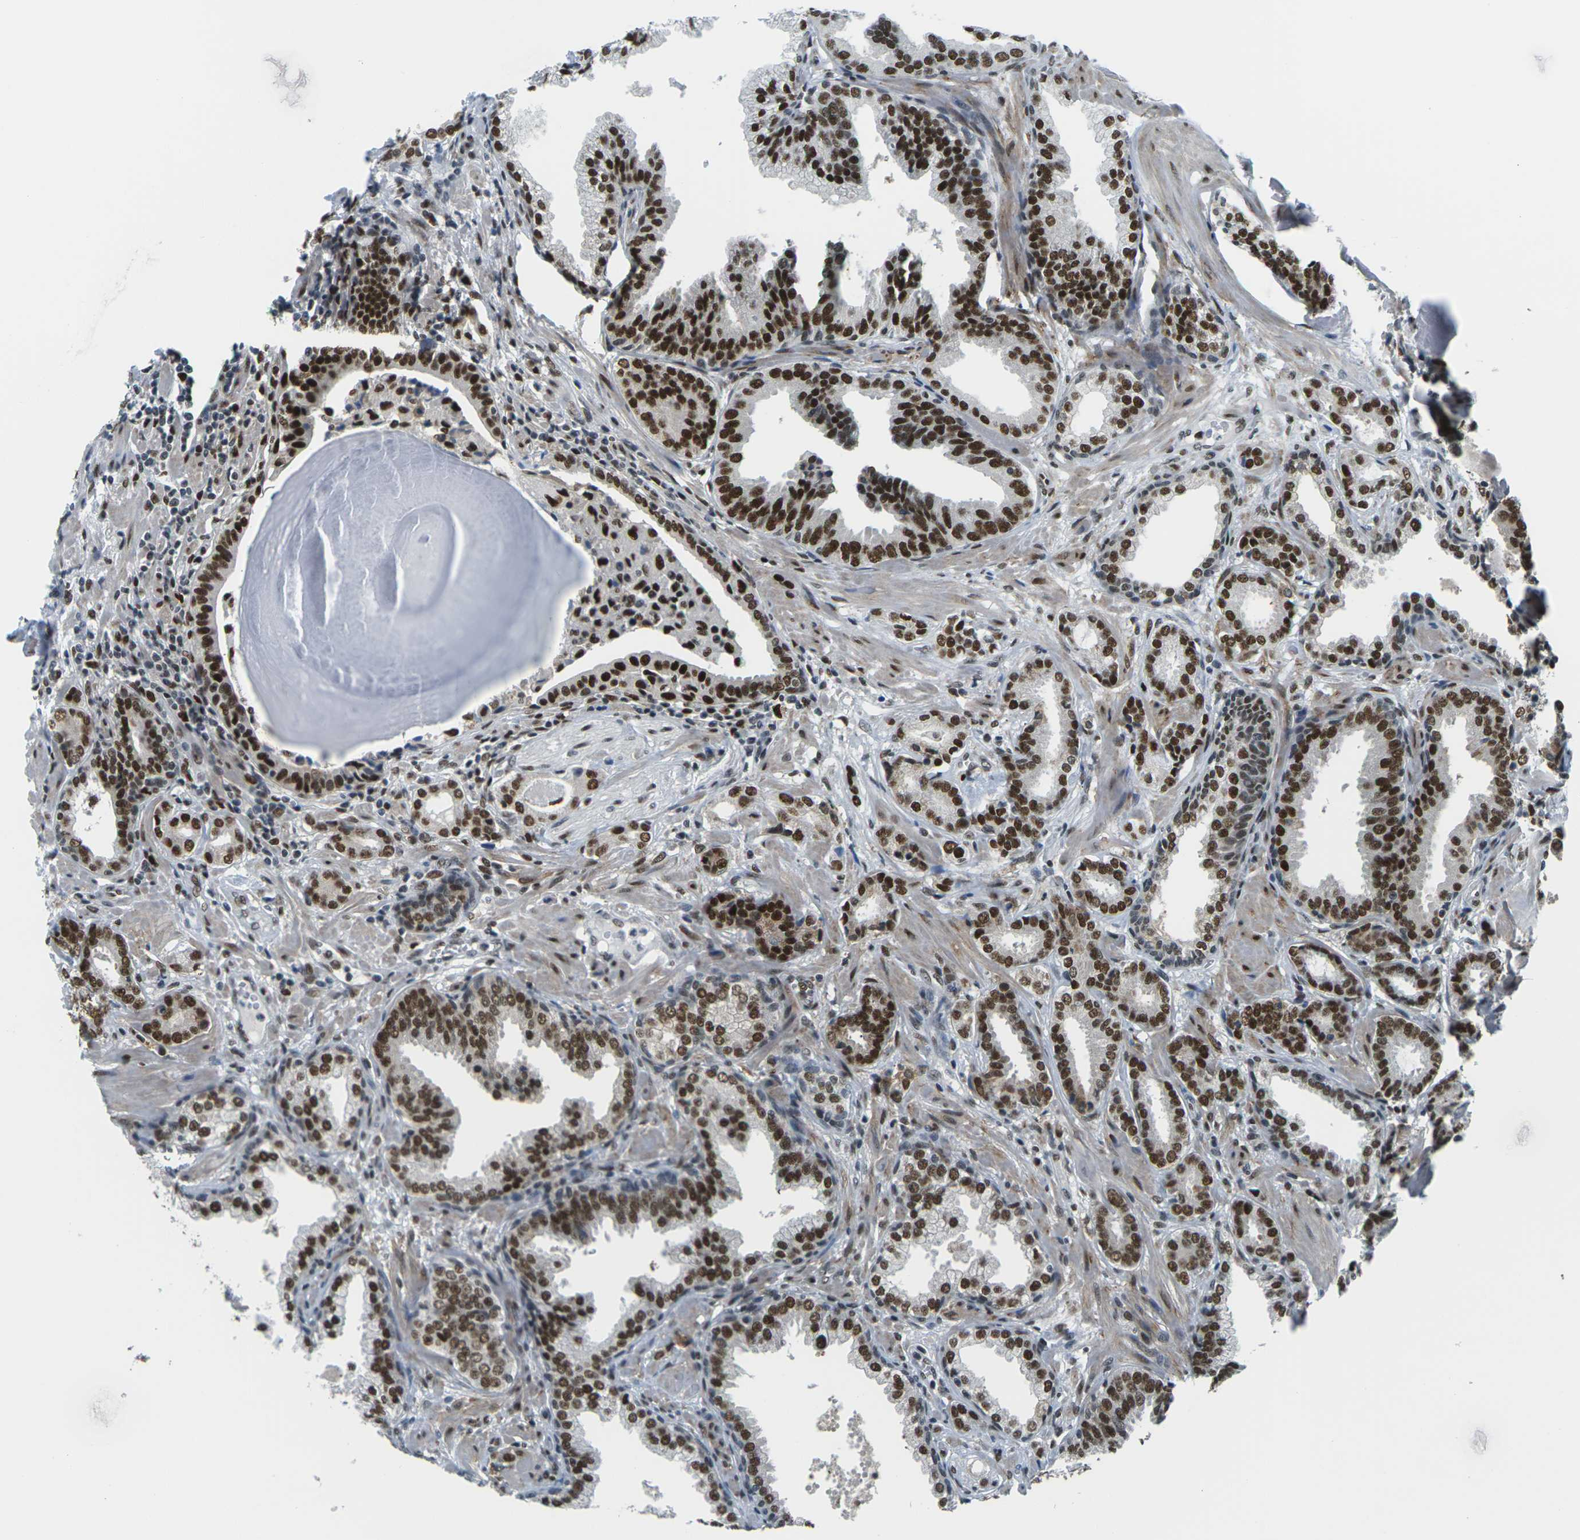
{"staining": {"intensity": "strong", "quantity": ">75%", "location": "nuclear"}, "tissue": "prostate cancer", "cell_type": "Tumor cells", "image_type": "cancer", "snomed": [{"axis": "morphology", "description": "Adenocarcinoma, Low grade"}, {"axis": "topography", "description": "Prostate"}], "caption": "IHC image of low-grade adenocarcinoma (prostate) stained for a protein (brown), which shows high levels of strong nuclear positivity in about >75% of tumor cells.", "gene": "PSME3", "patient": {"sex": "male", "age": 53}}